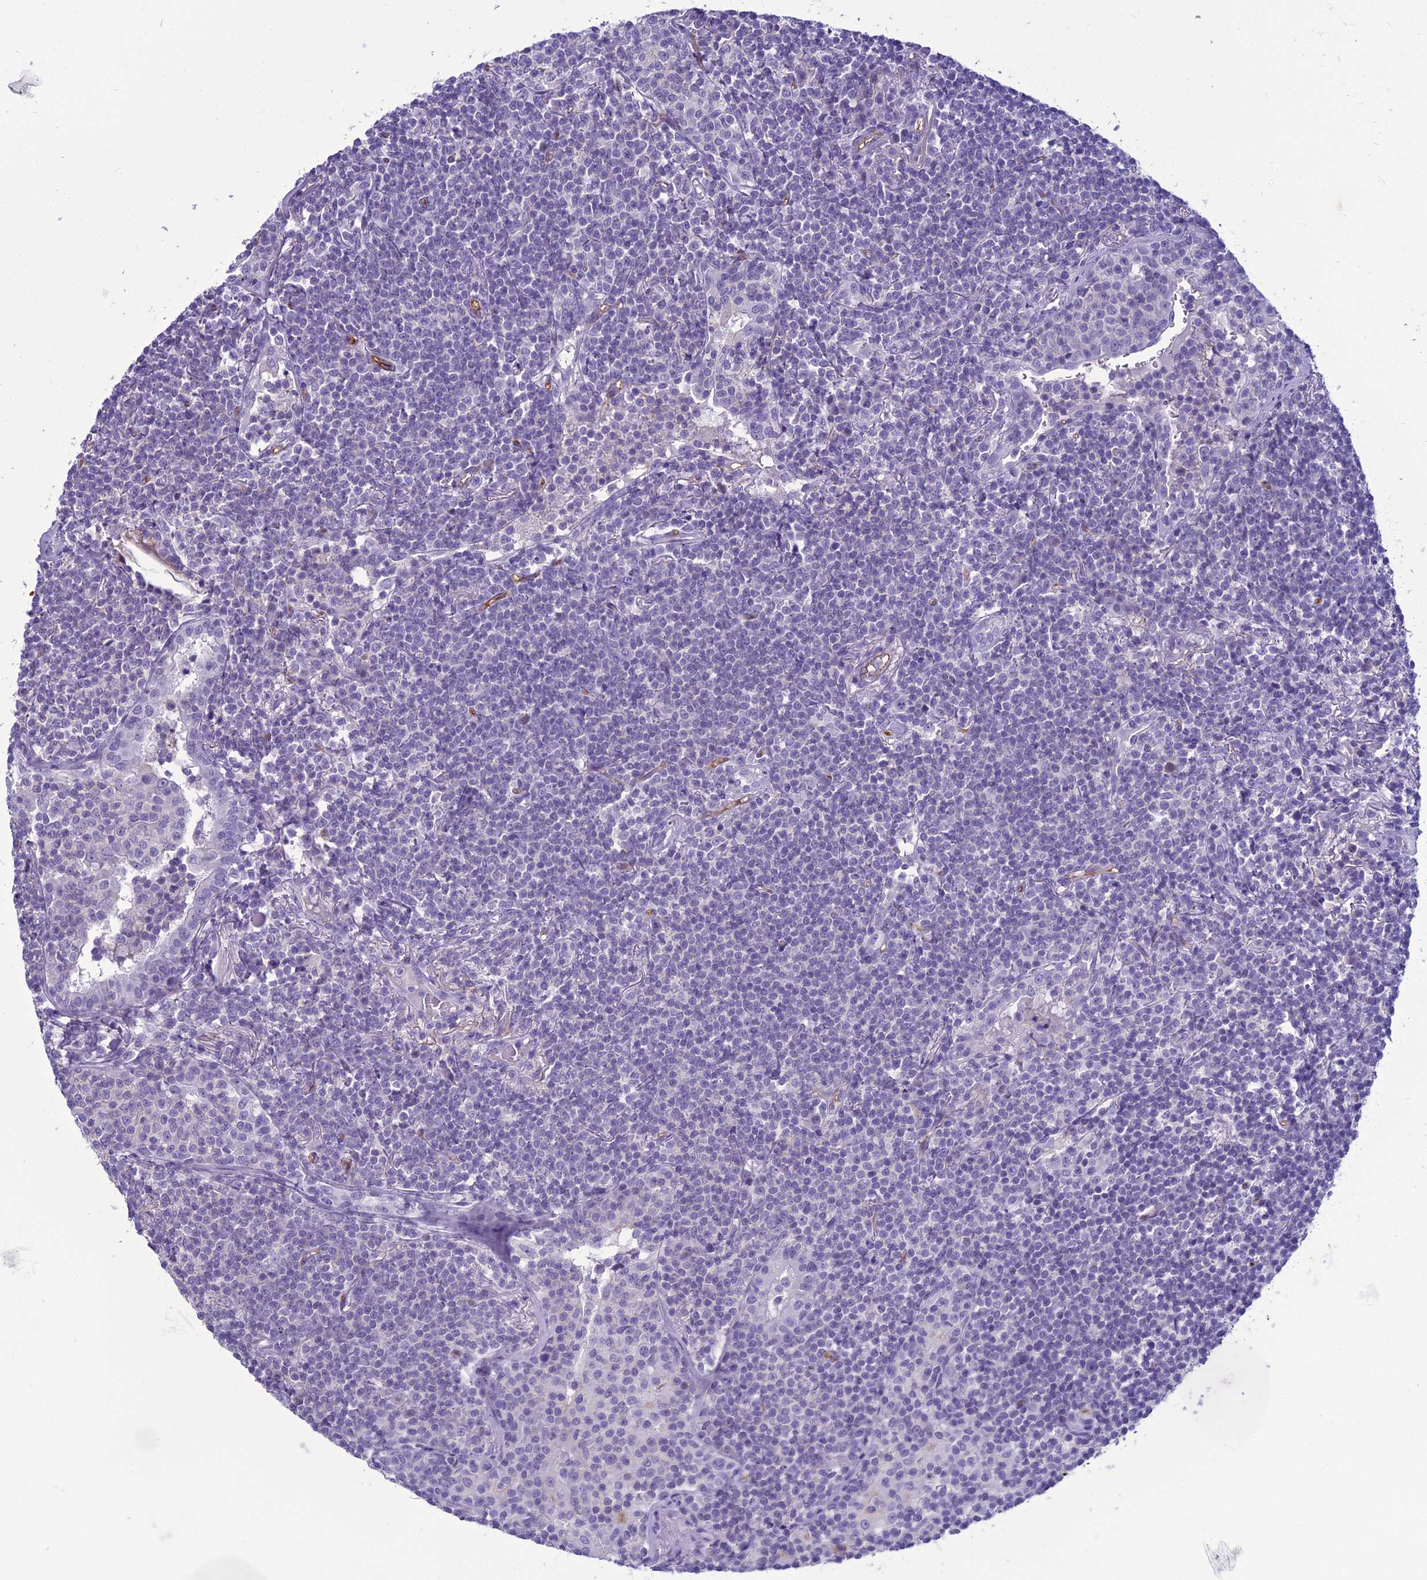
{"staining": {"intensity": "negative", "quantity": "none", "location": "none"}, "tissue": "lymphoma", "cell_type": "Tumor cells", "image_type": "cancer", "snomed": [{"axis": "morphology", "description": "Malignant lymphoma, non-Hodgkin's type, Low grade"}, {"axis": "topography", "description": "Lung"}], "caption": "IHC micrograph of neoplastic tissue: malignant lymphoma, non-Hodgkin's type (low-grade) stained with DAB exhibits no significant protein staining in tumor cells.", "gene": "ACE", "patient": {"sex": "female", "age": 71}}